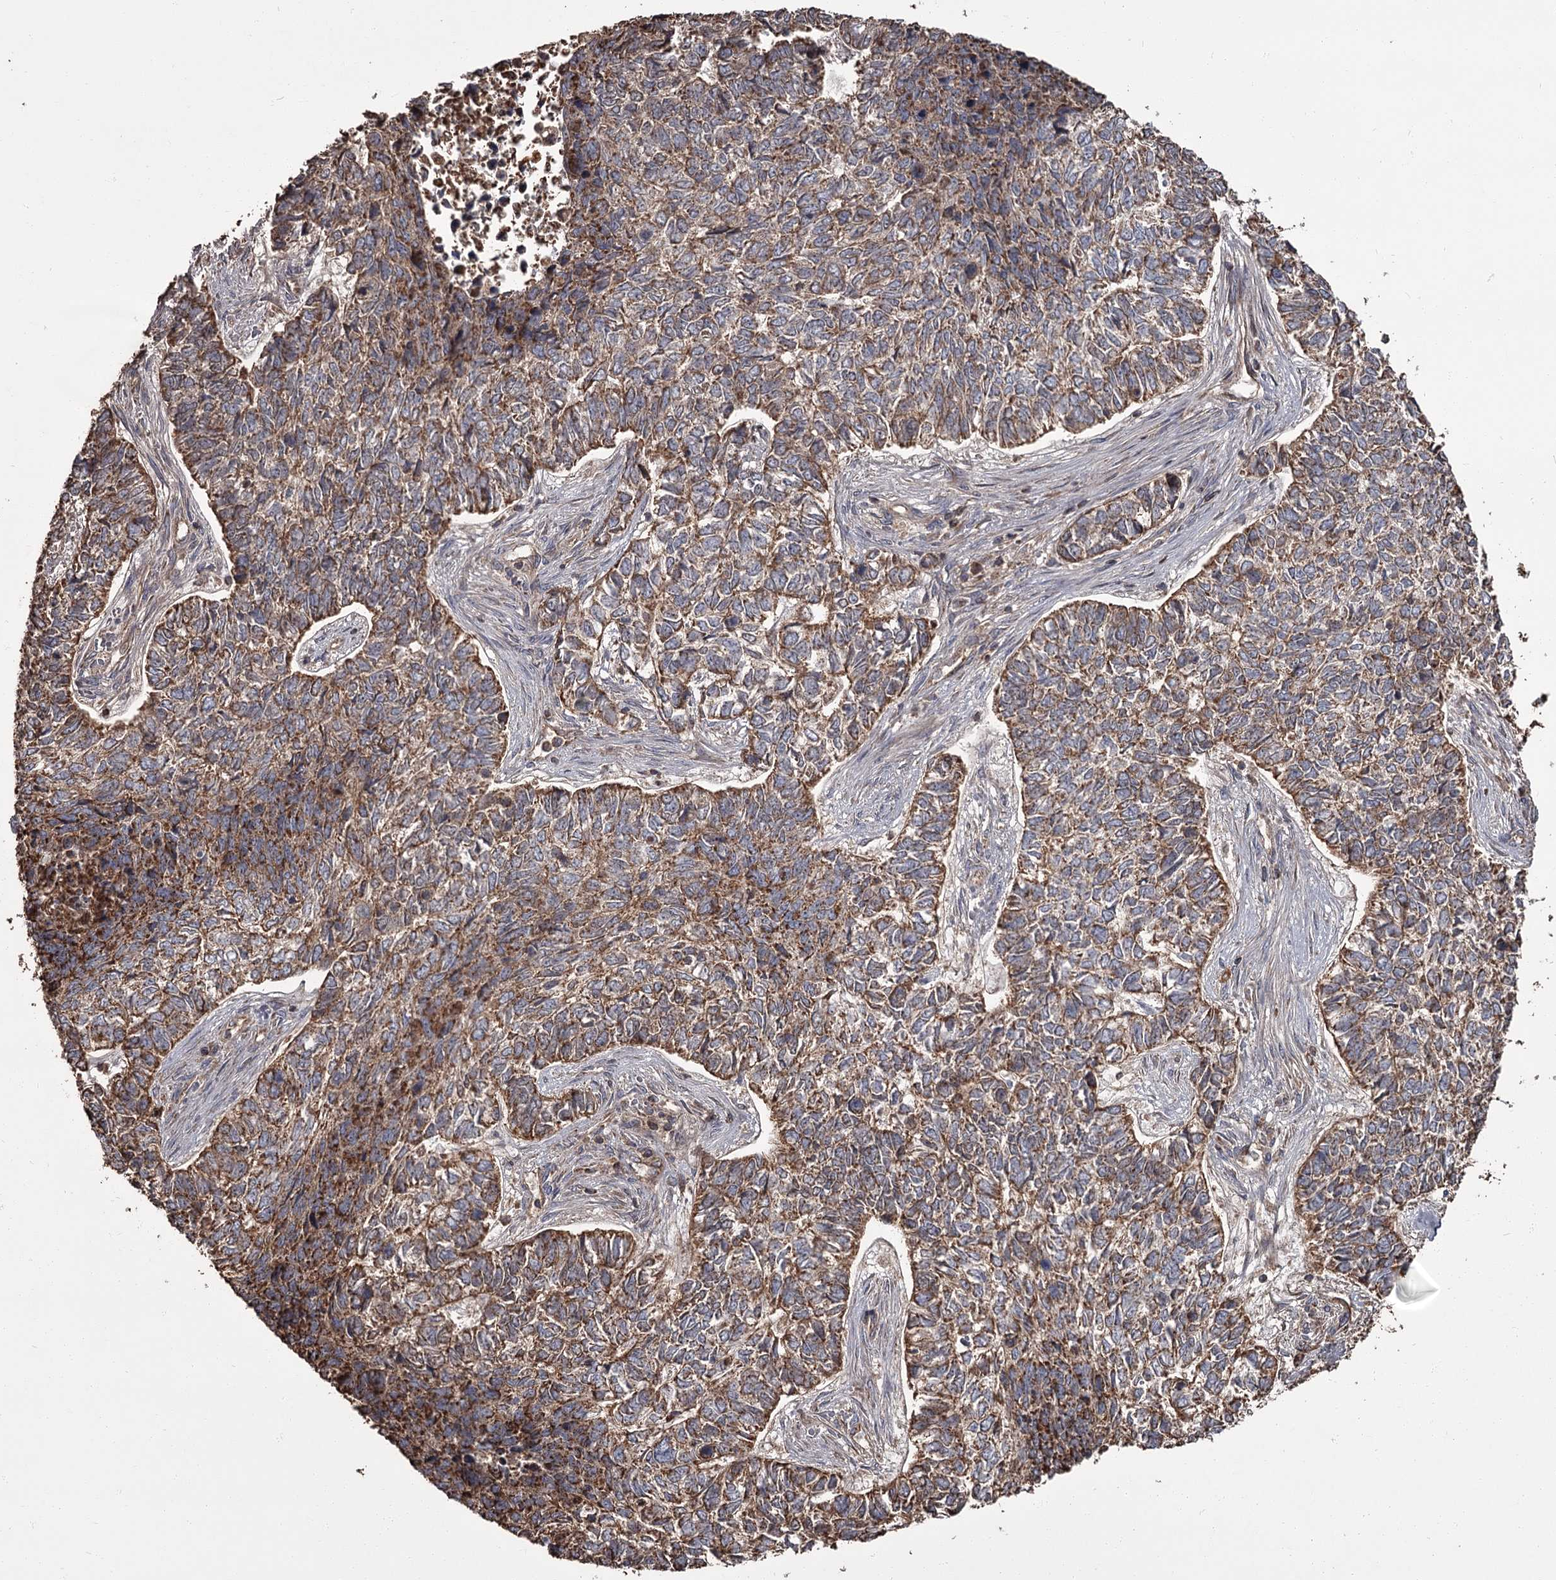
{"staining": {"intensity": "strong", "quantity": ">75%", "location": "cytoplasmic/membranous"}, "tissue": "skin cancer", "cell_type": "Tumor cells", "image_type": "cancer", "snomed": [{"axis": "morphology", "description": "Basal cell carcinoma"}, {"axis": "topography", "description": "Skin"}], "caption": "There is high levels of strong cytoplasmic/membranous expression in tumor cells of skin basal cell carcinoma, as demonstrated by immunohistochemical staining (brown color).", "gene": "THAP9", "patient": {"sex": "female", "age": 65}}